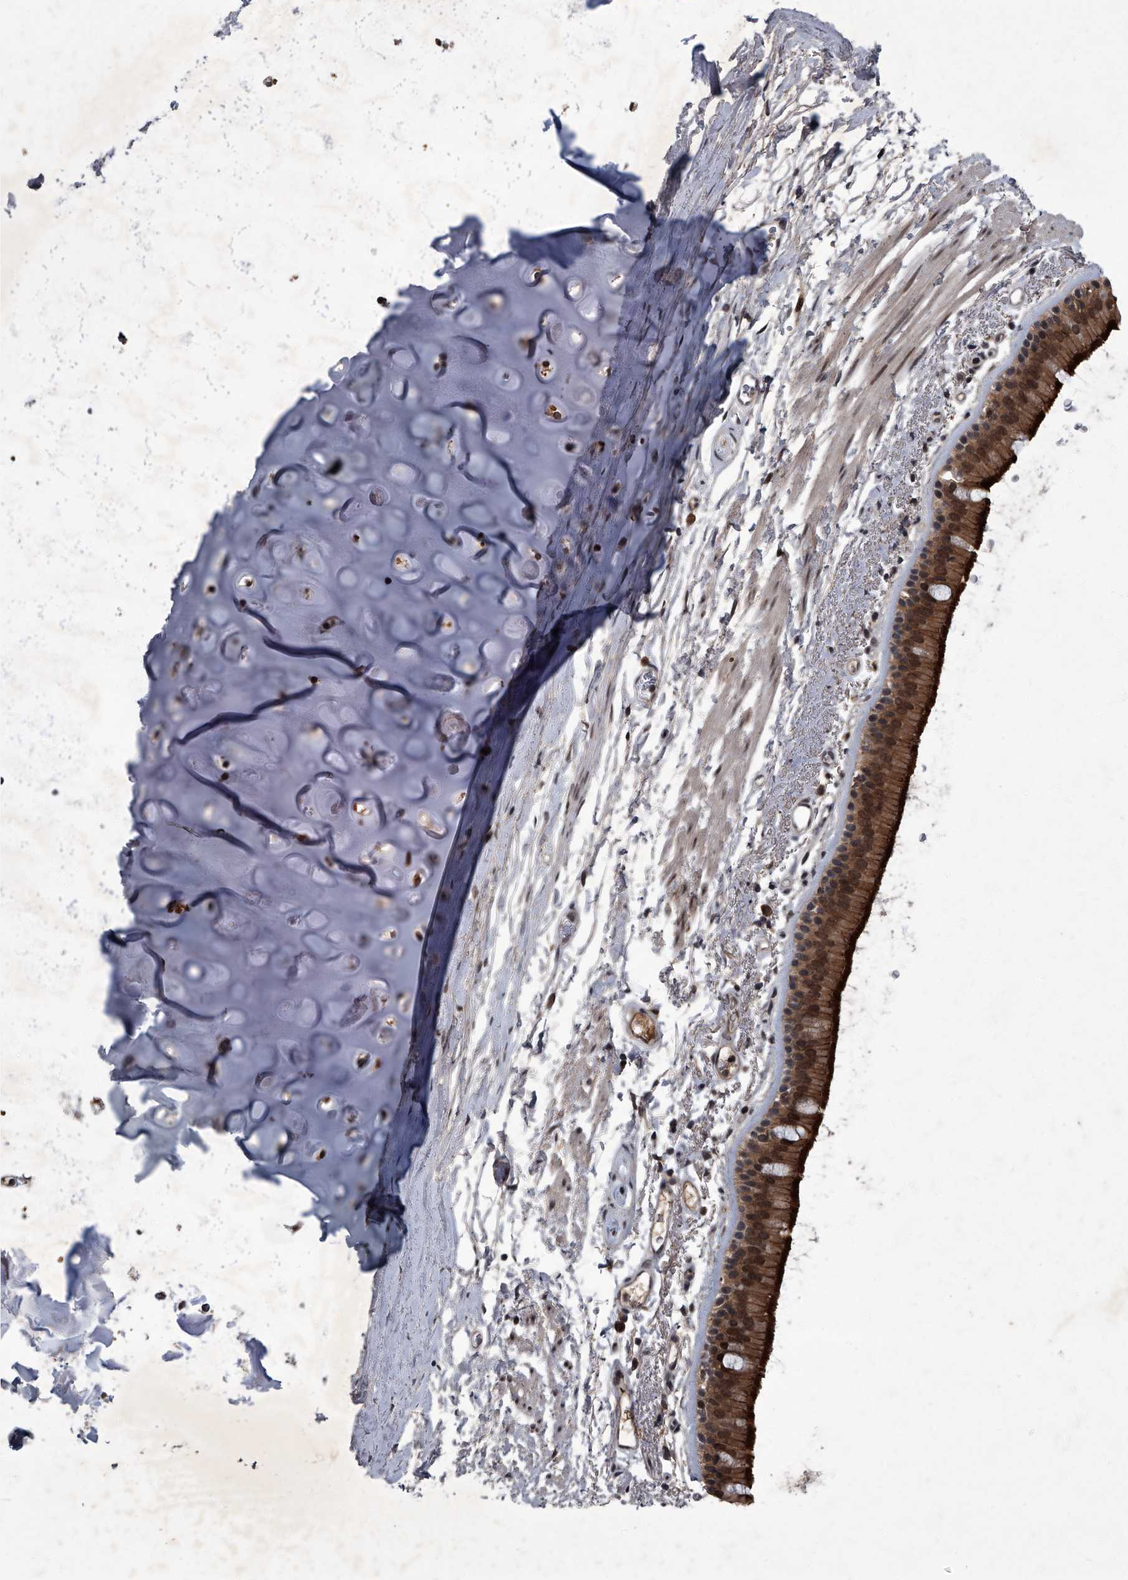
{"staining": {"intensity": "strong", "quantity": ">75%", "location": "cytoplasmic/membranous,nuclear"}, "tissue": "bronchus", "cell_type": "Respiratory epithelial cells", "image_type": "normal", "snomed": [{"axis": "morphology", "description": "Normal tissue, NOS"}, {"axis": "topography", "description": "Lymph node"}, {"axis": "topography", "description": "Bronchus"}], "caption": "Immunohistochemical staining of benign human bronchus exhibits high levels of strong cytoplasmic/membranous,nuclear positivity in about >75% of respiratory epithelial cells.", "gene": "ZNF518B", "patient": {"sex": "female", "age": 70}}